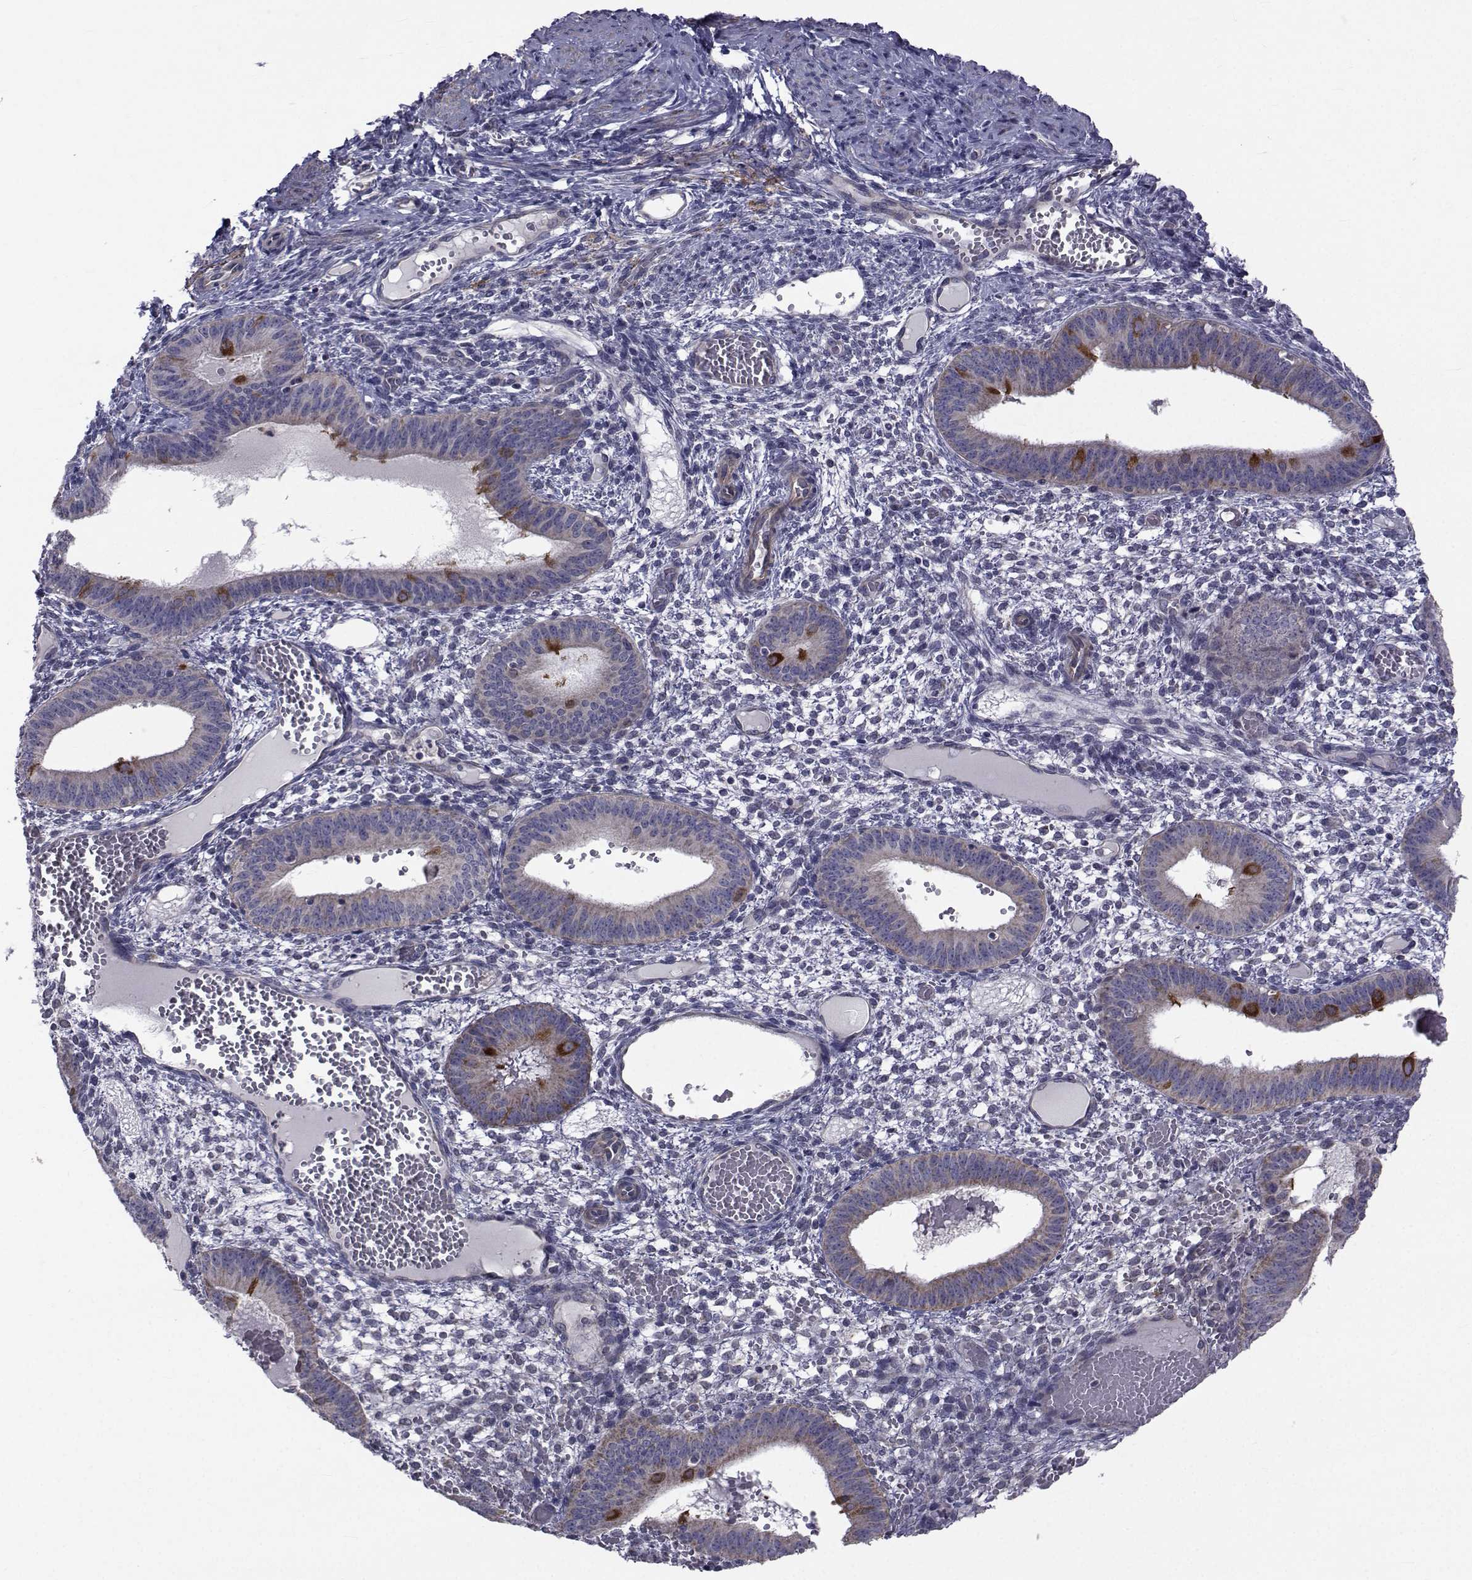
{"staining": {"intensity": "negative", "quantity": "none", "location": "none"}, "tissue": "endometrium", "cell_type": "Cells in endometrial stroma", "image_type": "normal", "snomed": [{"axis": "morphology", "description": "Normal tissue, NOS"}, {"axis": "topography", "description": "Endometrium"}], "caption": "Immunohistochemistry (IHC) micrograph of unremarkable human endometrium stained for a protein (brown), which reveals no staining in cells in endometrial stroma.", "gene": "CFAP74", "patient": {"sex": "female", "age": 42}}